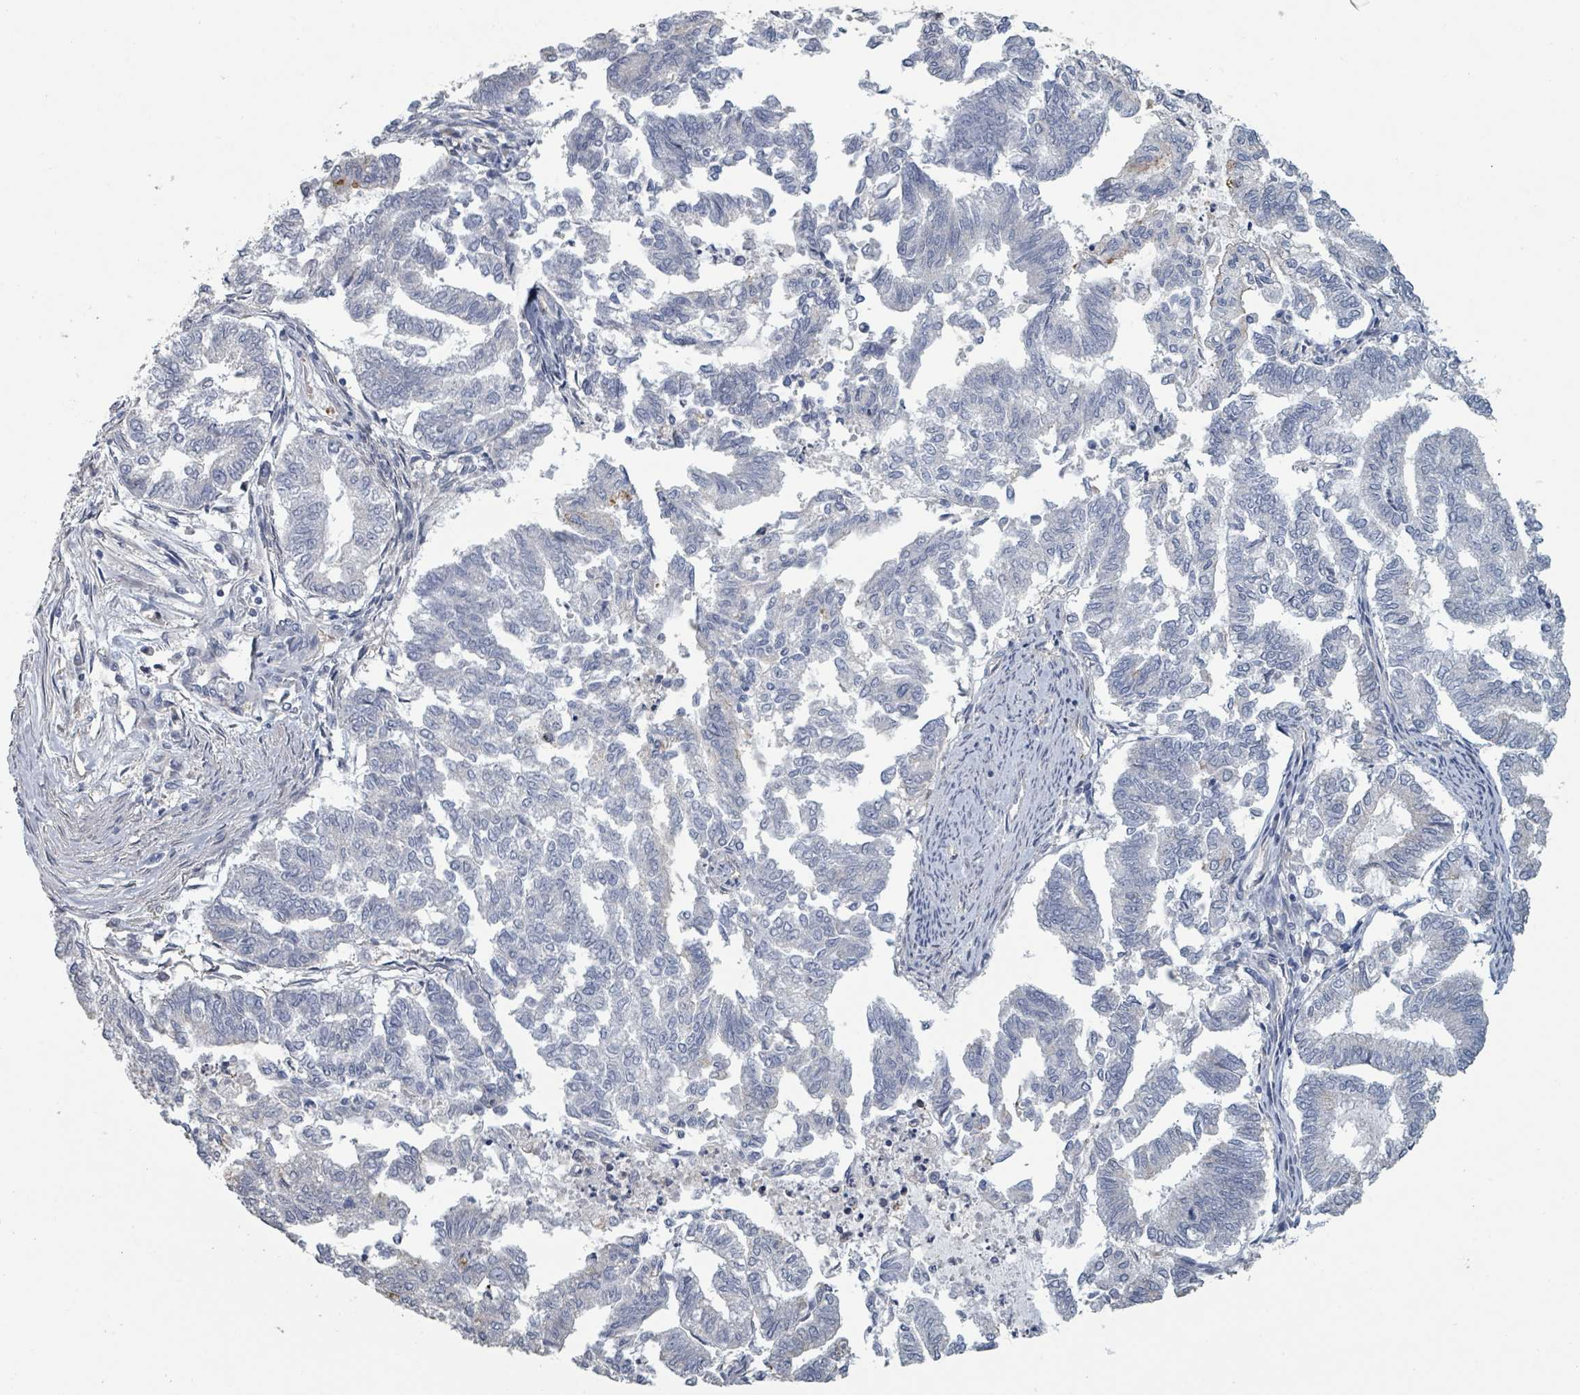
{"staining": {"intensity": "negative", "quantity": "none", "location": "none"}, "tissue": "endometrial cancer", "cell_type": "Tumor cells", "image_type": "cancer", "snomed": [{"axis": "morphology", "description": "Adenocarcinoma, NOS"}, {"axis": "topography", "description": "Endometrium"}], "caption": "This is a histopathology image of IHC staining of endometrial cancer (adenocarcinoma), which shows no positivity in tumor cells.", "gene": "PLAUR", "patient": {"sex": "female", "age": 79}}